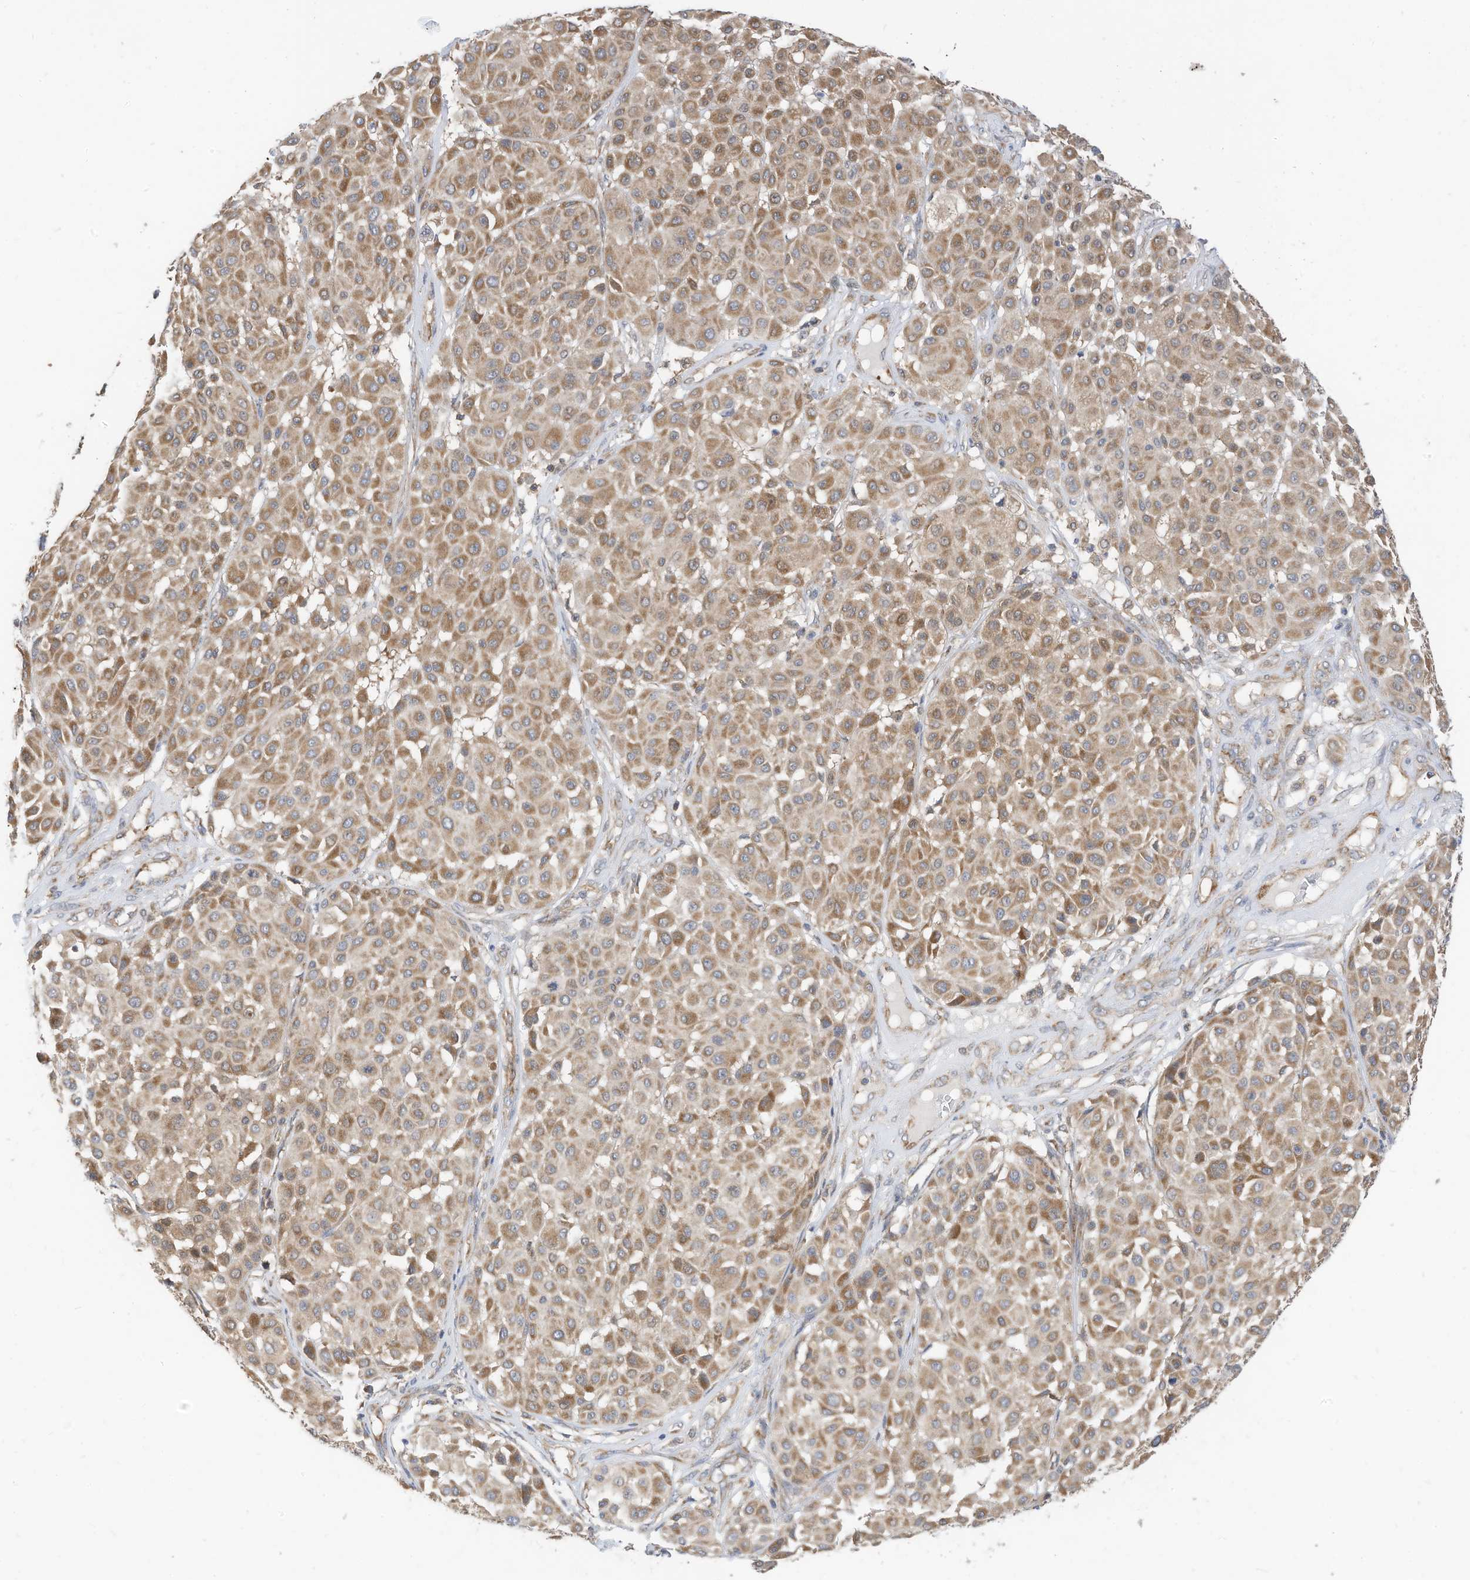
{"staining": {"intensity": "moderate", "quantity": ">75%", "location": "cytoplasmic/membranous"}, "tissue": "melanoma", "cell_type": "Tumor cells", "image_type": "cancer", "snomed": [{"axis": "morphology", "description": "Malignant melanoma, Metastatic site"}, {"axis": "topography", "description": "Soft tissue"}], "caption": "Melanoma tissue reveals moderate cytoplasmic/membranous staining in about >75% of tumor cells (Brightfield microscopy of DAB IHC at high magnification).", "gene": "METTL6", "patient": {"sex": "male", "age": 41}}